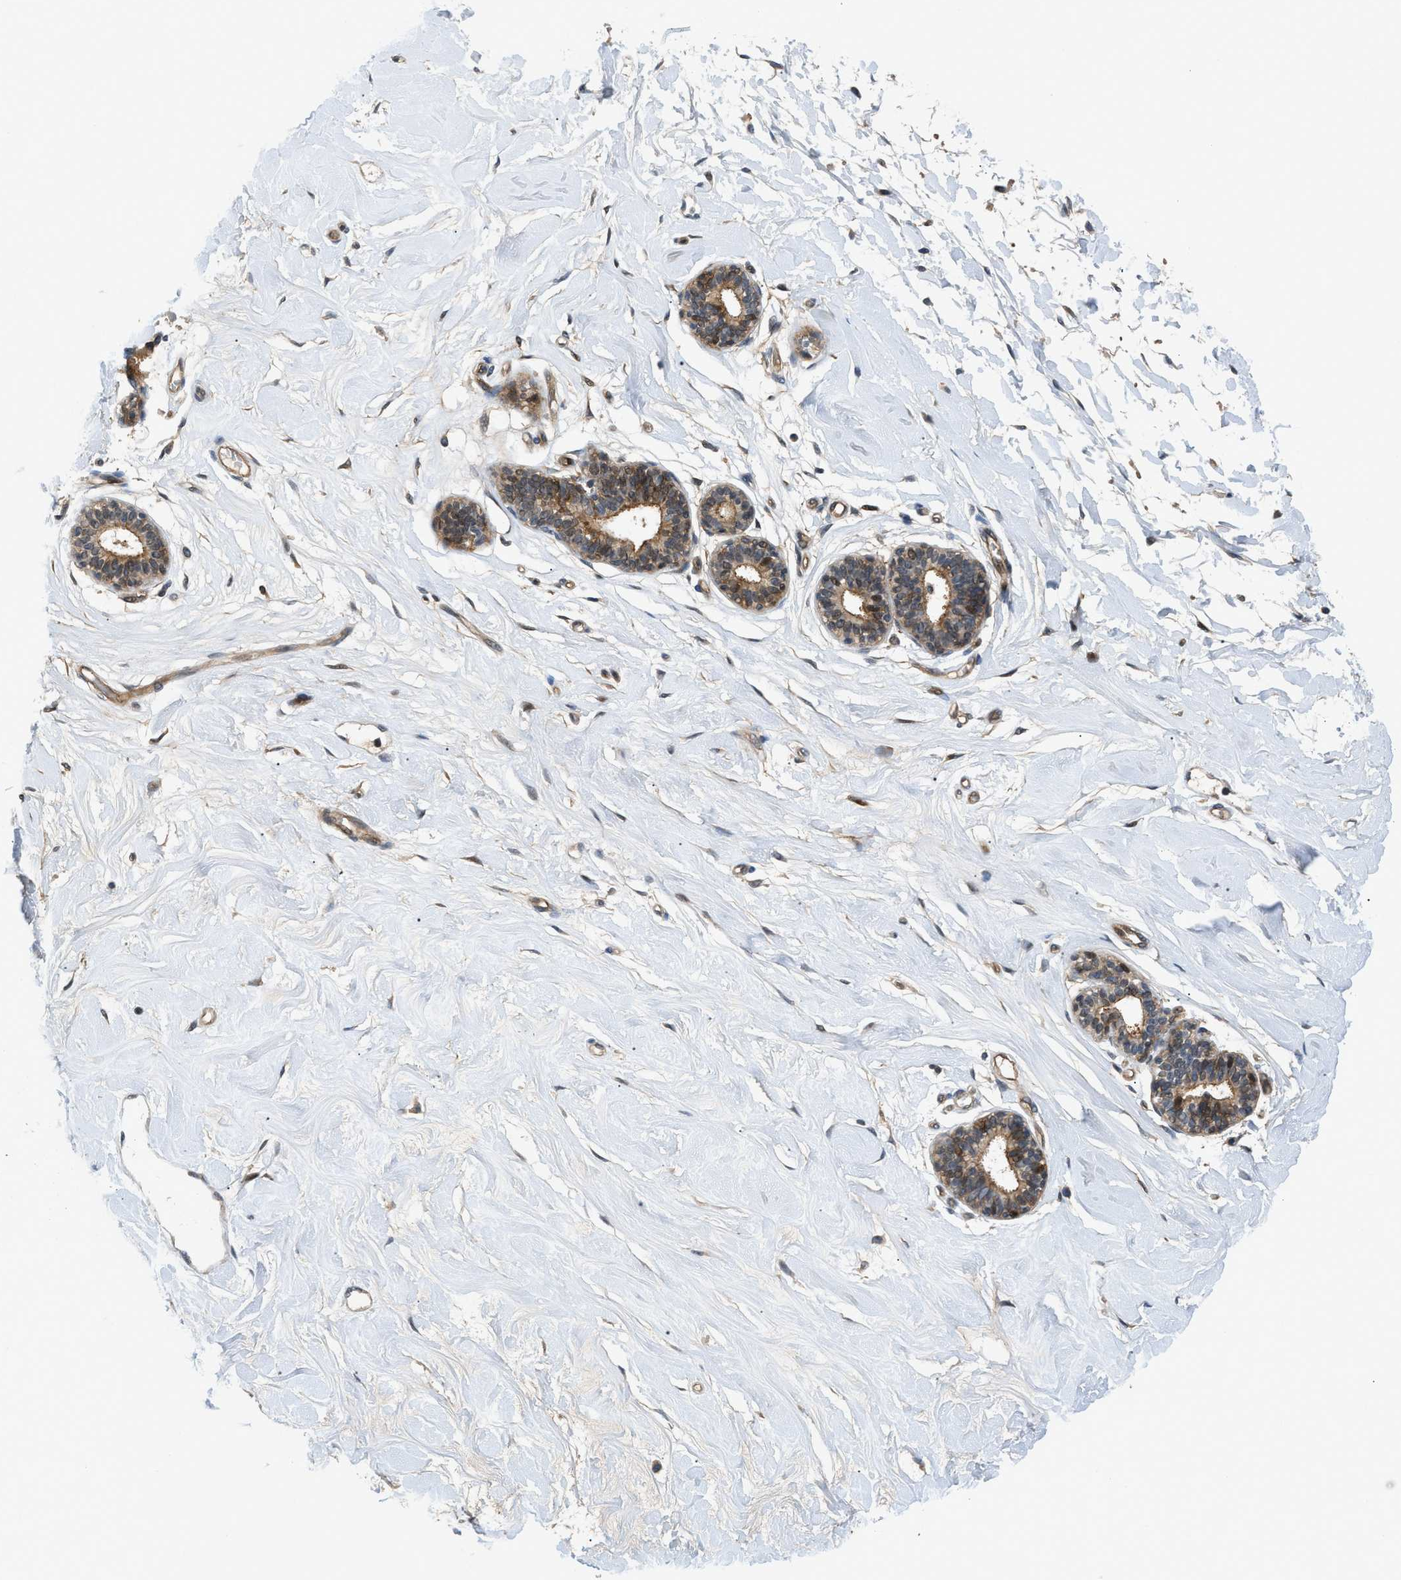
{"staining": {"intensity": "negative", "quantity": "none", "location": "none"}, "tissue": "breast", "cell_type": "Adipocytes", "image_type": "normal", "snomed": [{"axis": "morphology", "description": "Normal tissue, NOS"}, {"axis": "morphology", "description": "Lobular carcinoma"}, {"axis": "topography", "description": "Breast"}], "caption": "Immunohistochemistry (IHC) micrograph of unremarkable breast: breast stained with DAB (3,3'-diaminobenzidine) reveals no significant protein expression in adipocytes.", "gene": "TRAK2", "patient": {"sex": "female", "age": 59}}